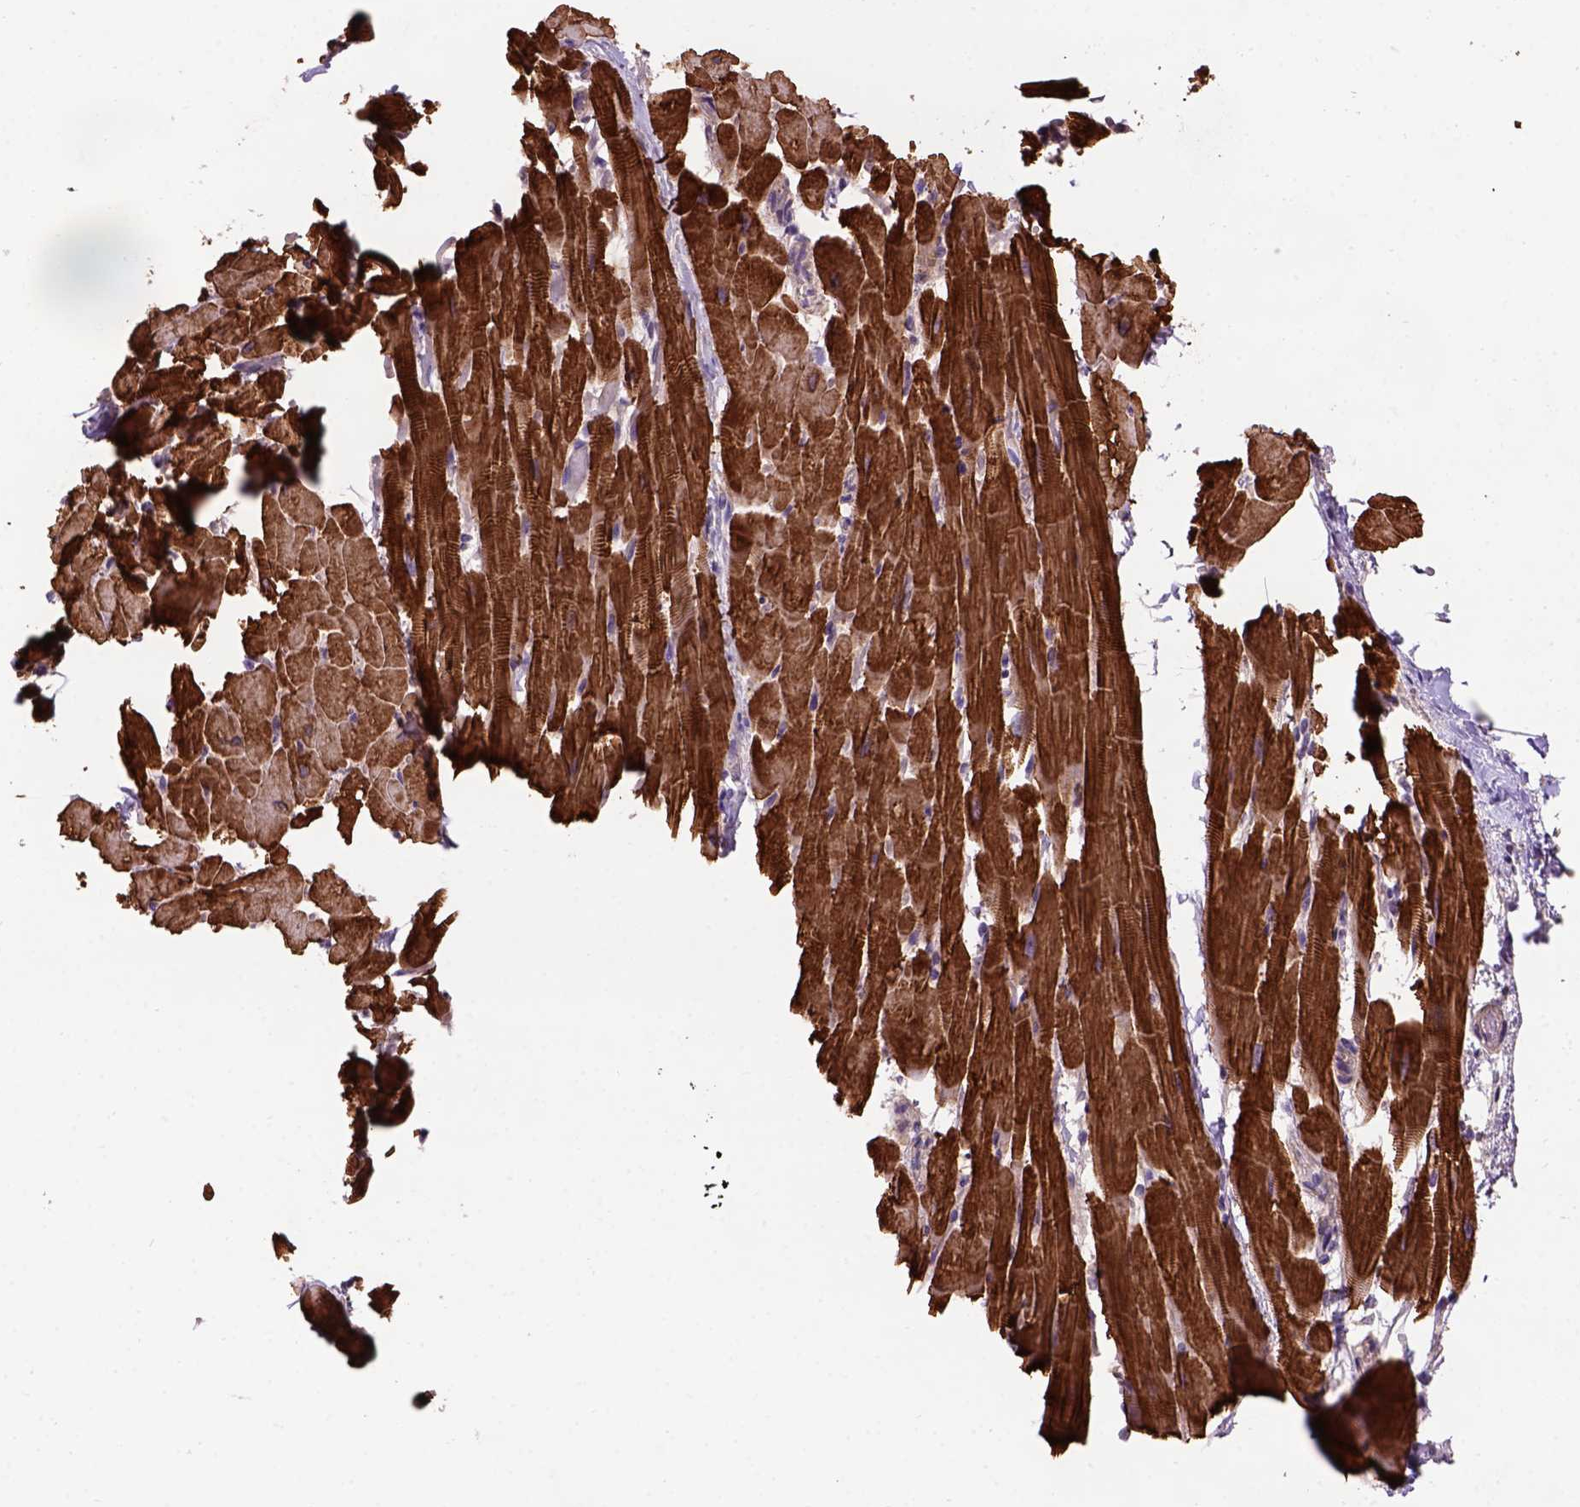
{"staining": {"intensity": "strong", "quantity": ">75%", "location": "cytoplasmic/membranous"}, "tissue": "heart muscle", "cell_type": "Cardiomyocytes", "image_type": "normal", "snomed": [{"axis": "morphology", "description": "Normal tissue, NOS"}, {"axis": "topography", "description": "Heart"}], "caption": "DAB (3,3'-diaminobenzidine) immunohistochemical staining of benign human heart muscle reveals strong cytoplasmic/membranous protein positivity in about >75% of cardiomyocytes.", "gene": "KBTBD8", "patient": {"sex": "male", "age": 37}}